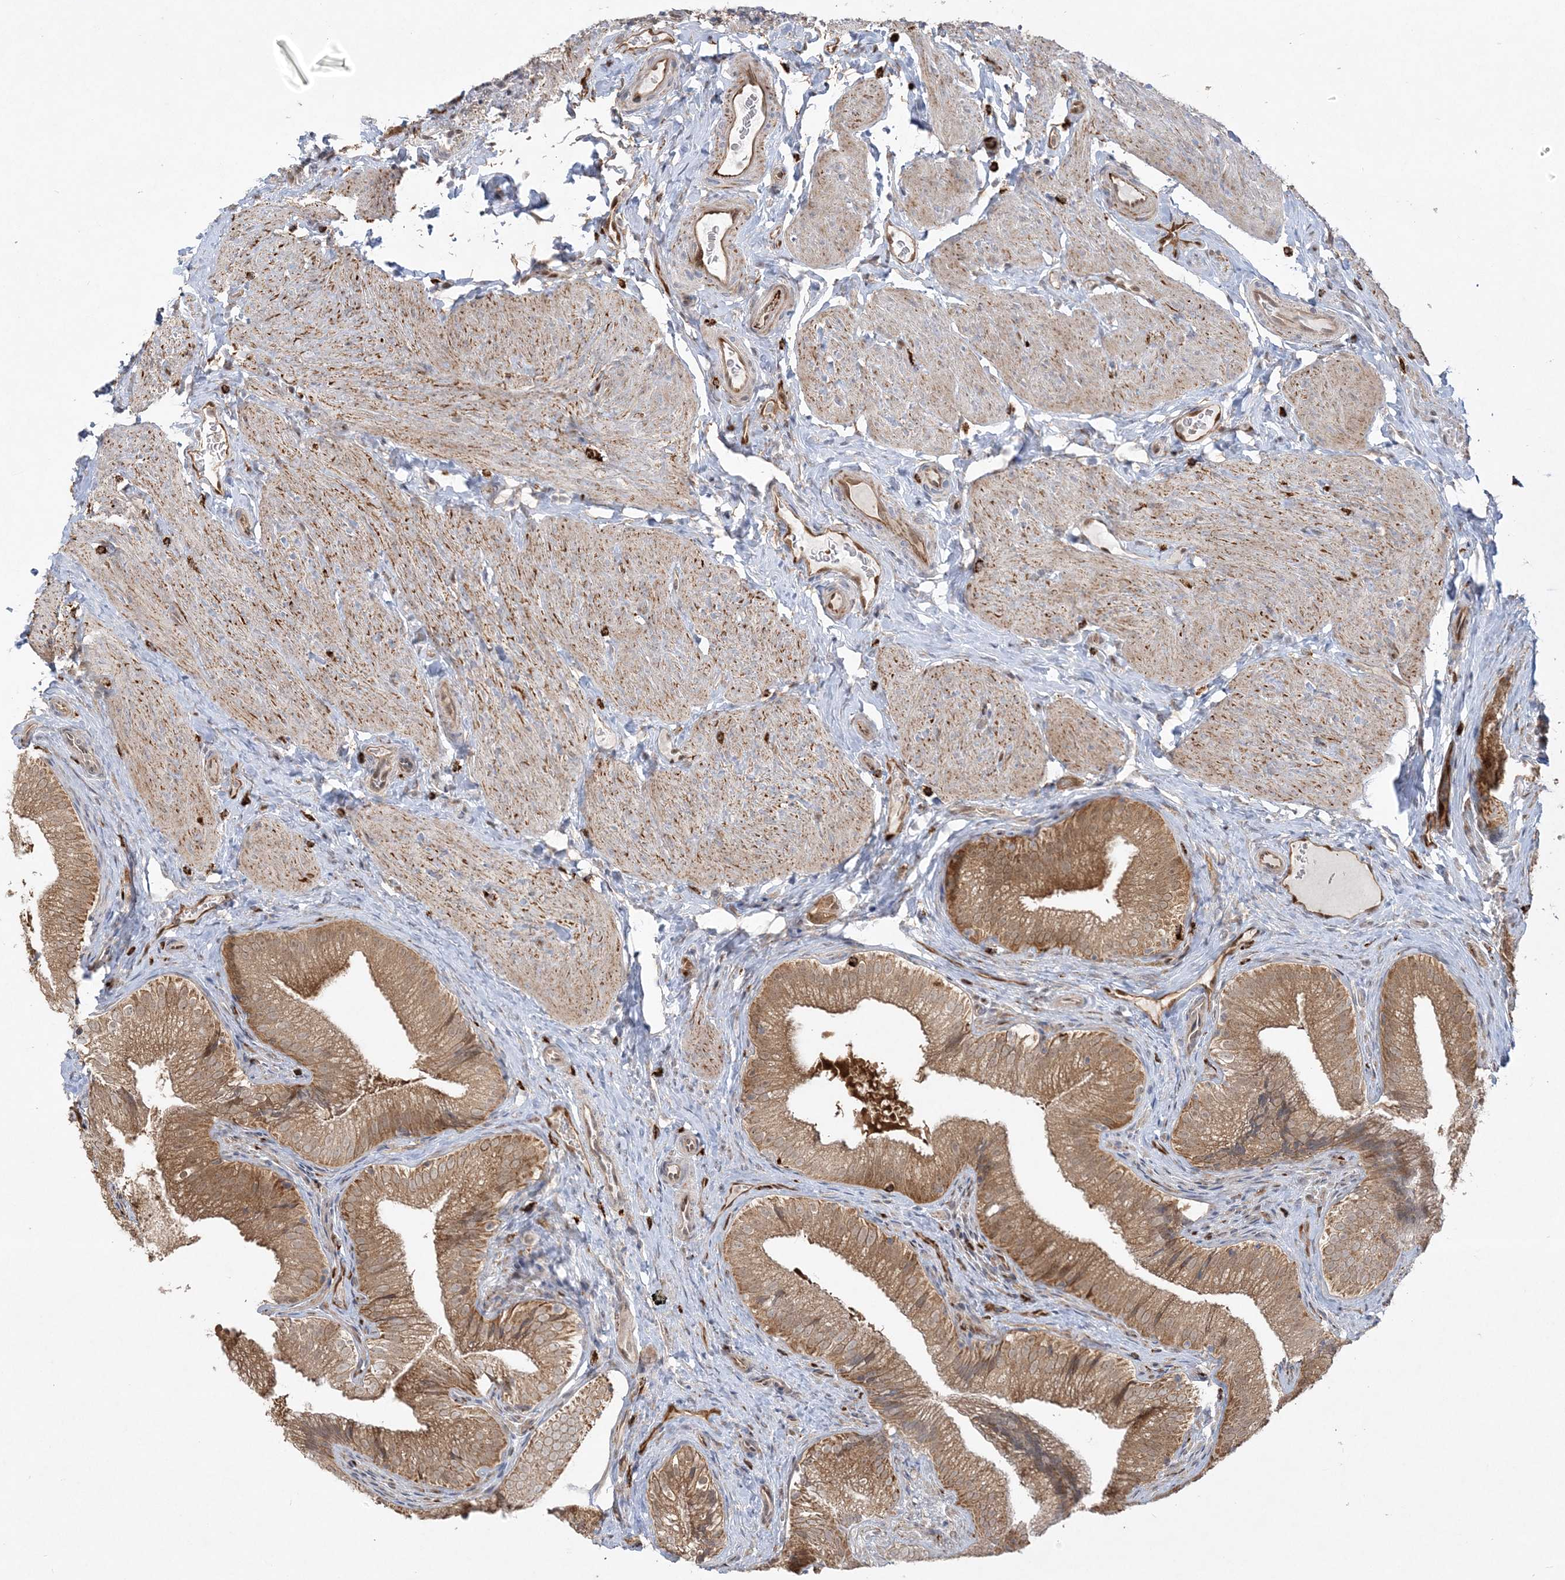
{"staining": {"intensity": "strong", "quantity": ">75%", "location": "cytoplasmic/membranous"}, "tissue": "gallbladder", "cell_type": "Glandular cells", "image_type": "normal", "snomed": [{"axis": "morphology", "description": "Normal tissue, NOS"}, {"axis": "topography", "description": "Gallbladder"}], "caption": "Normal gallbladder exhibits strong cytoplasmic/membranous staining in approximately >75% of glandular cells.", "gene": "INPP1", "patient": {"sex": "female", "age": 30}}